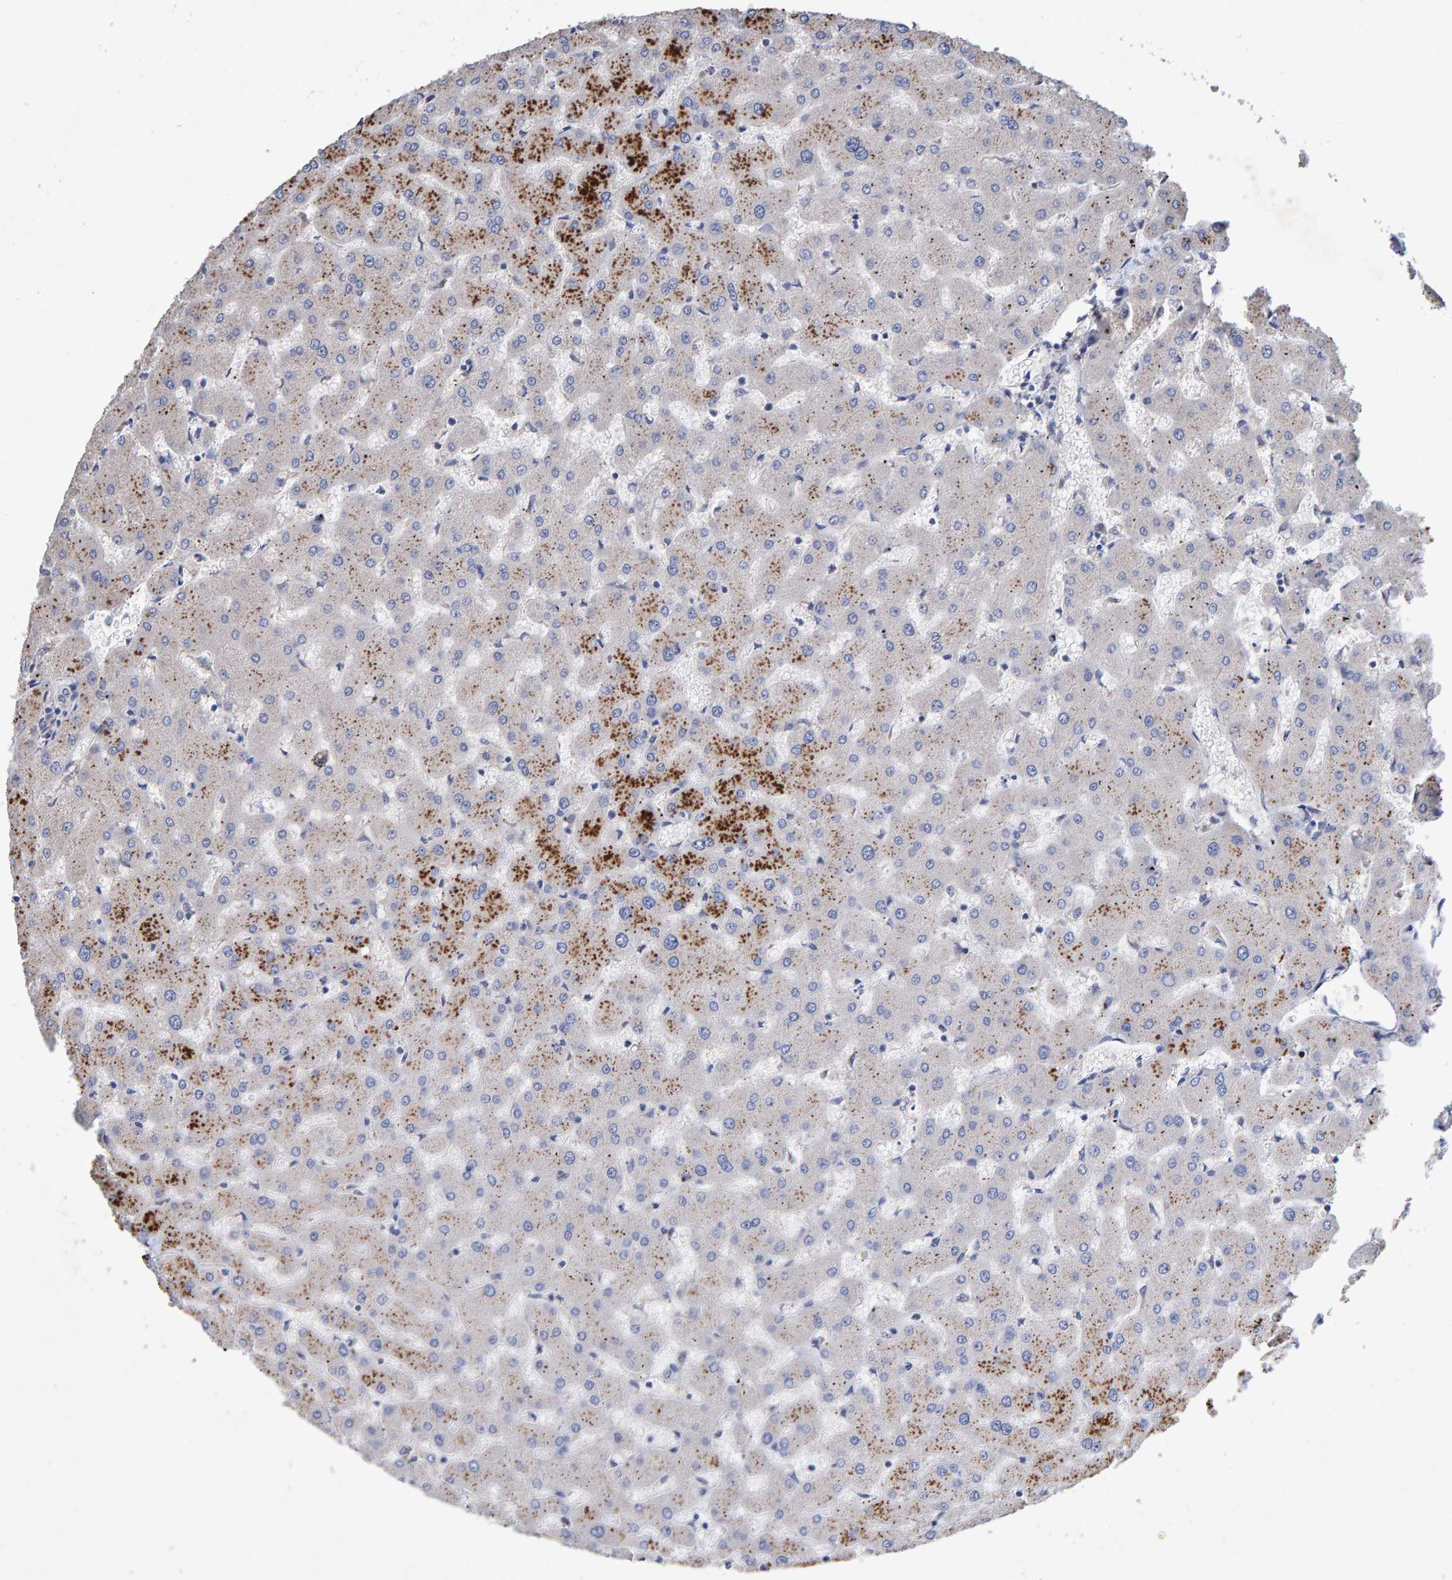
{"staining": {"intensity": "negative", "quantity": "none", "location": "none"}, "tissue": "liver", "cell_type": "Cholangiocytes", "image_type": "normal", "snomed": [{"axis": "morphology", "description": "Normal tissue, NOS"}, {"axis": "topography", "description": "Liver"}], "caption": "A histopathology image of liver stained for a protein reveals no brown staining in cholangiocytes. (Immunohistochemistry, brightfield microscopy, high magnification).", "gene": "EFR3A", "patient": {"sex": "female", "age": 63}}